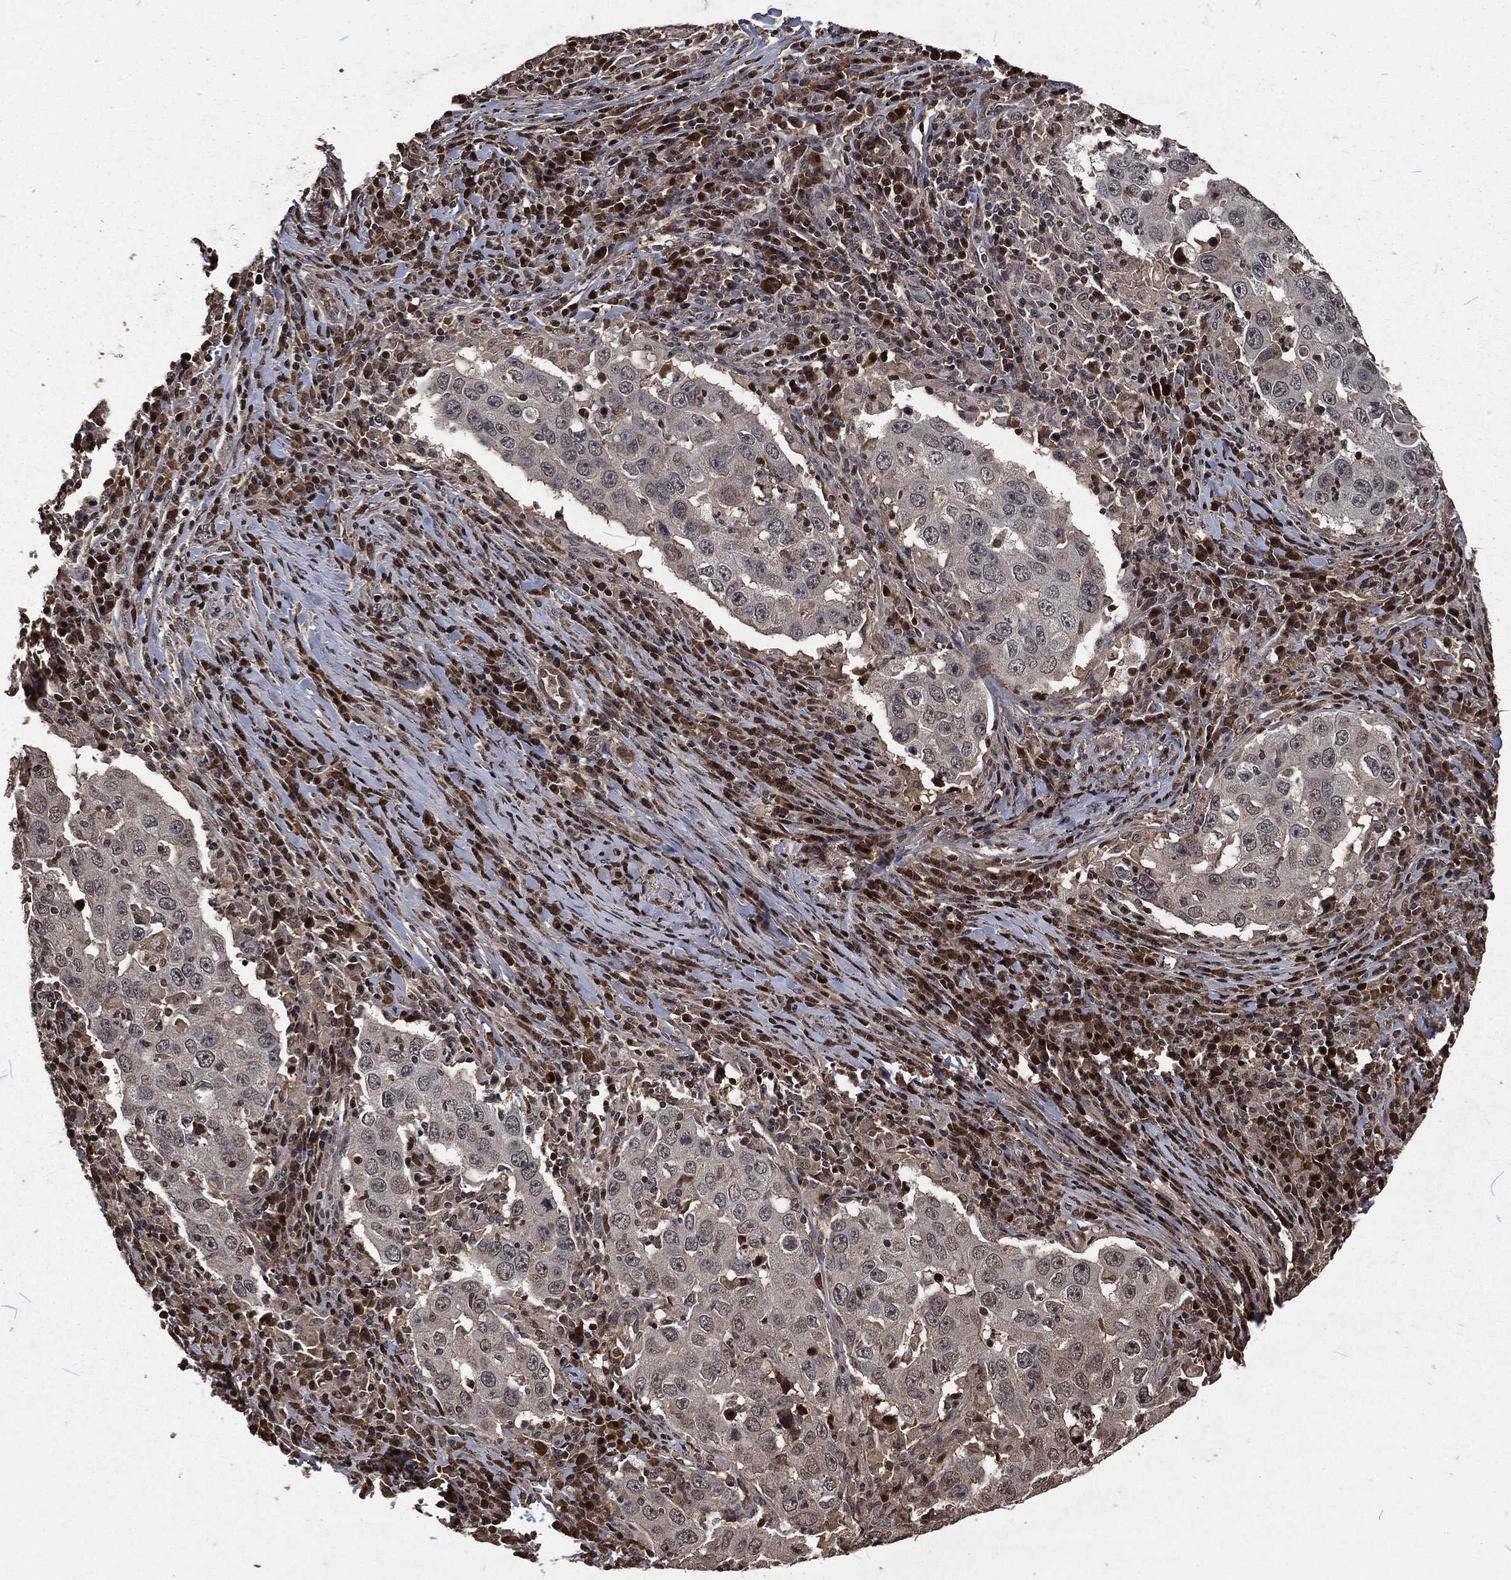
{"staining": {"intensity": "negative", "quantity": "none", "location": "none"}, "tissue": "lung cancer", "cell_type": "Tumor cells", "image_type": "cancer", "snomed": [{"axis": "morphology", "description": "Adenocarcinoma, NOS"}, {"axis": "topography", "description": "Lung"}], "caption": "DAB (3,3'-diaminobenzidine) immunohistochemical staining of lung cancer displays no significant positivity in tumor cells.", "gene": "SNAI1", "patient": {"sex": "male", "age": 73}}